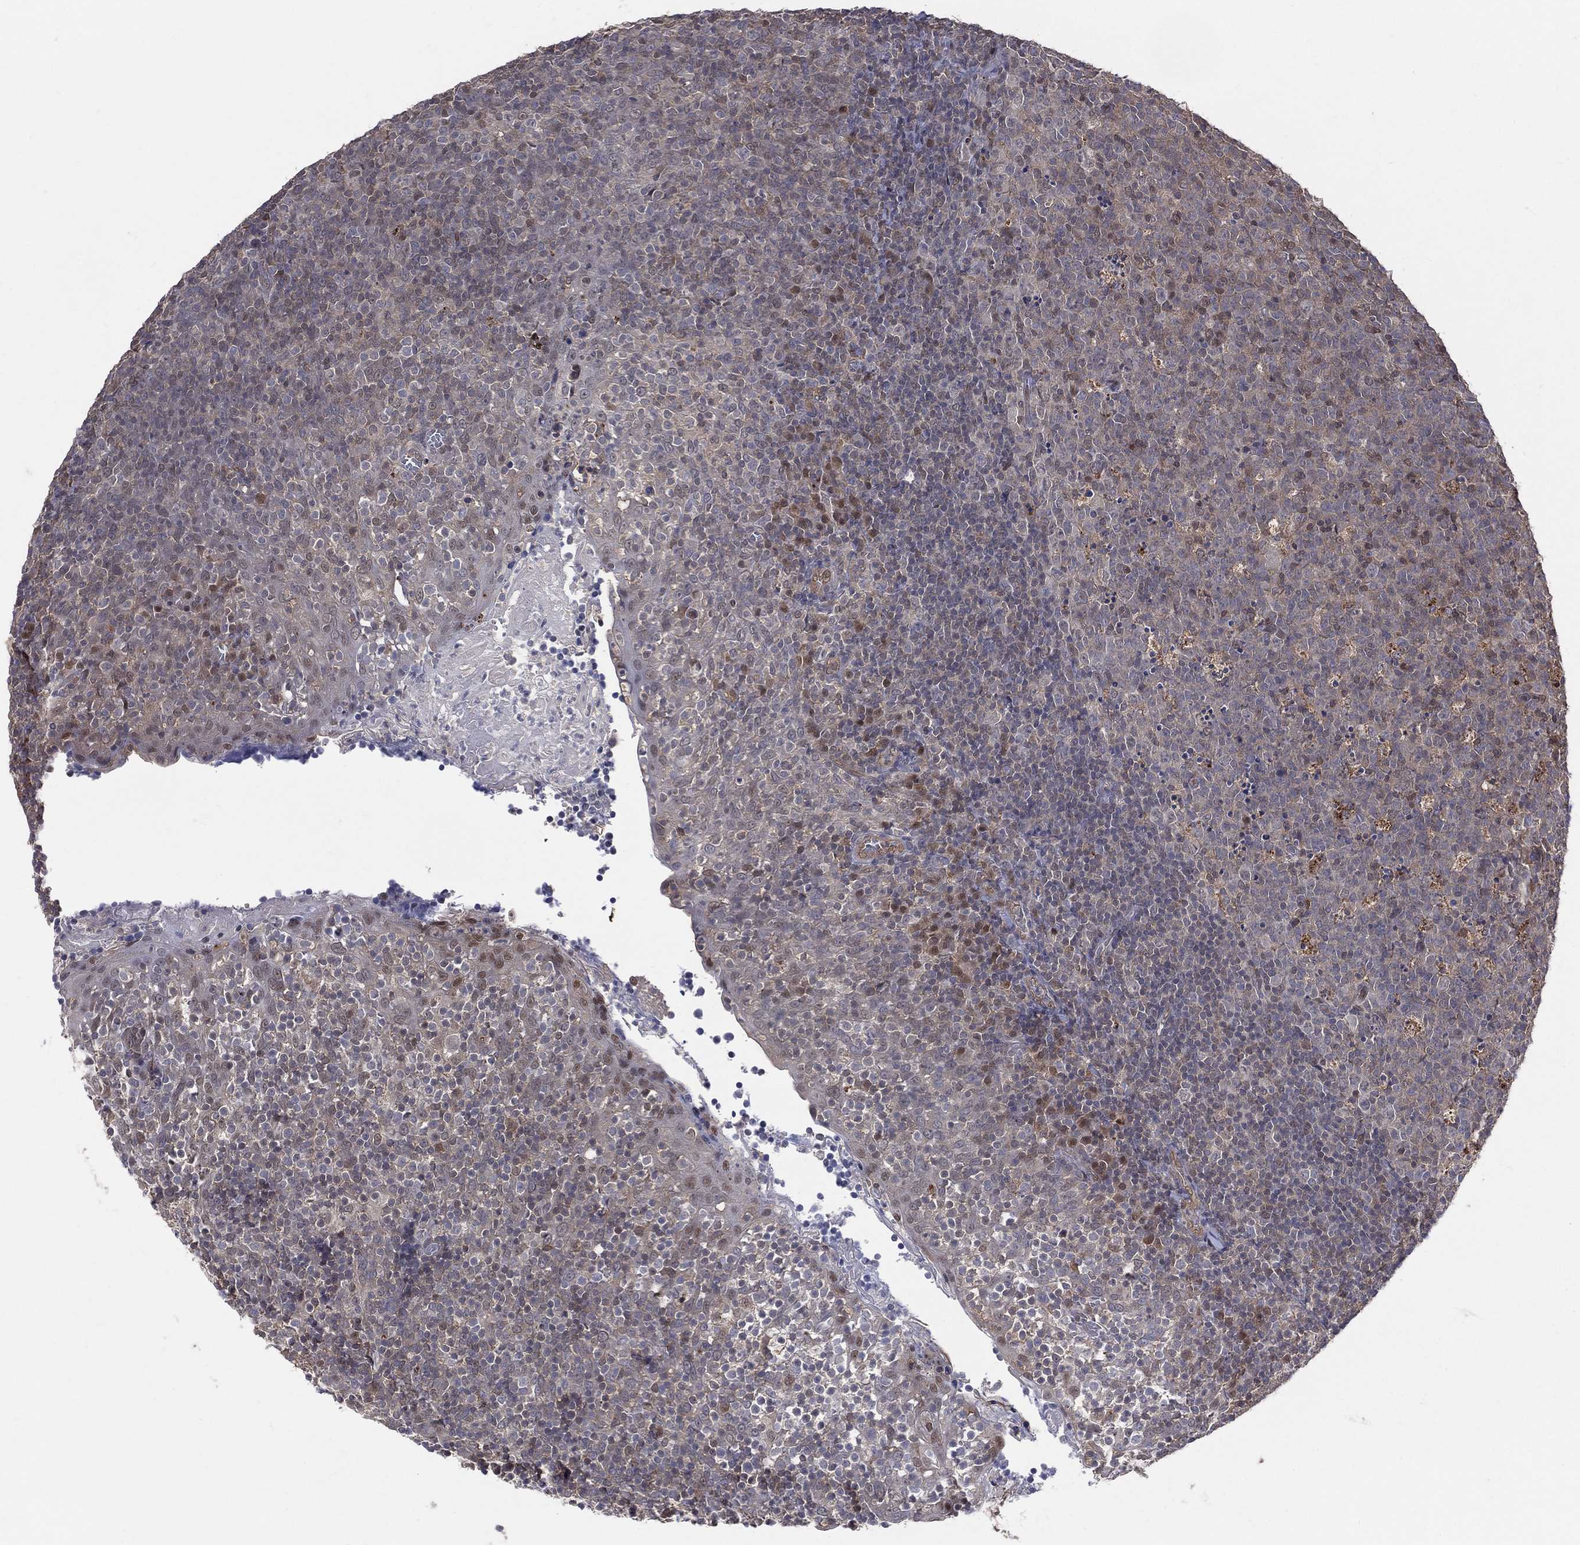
{"staining": {"intensity": "weak", "quantity": "25%-75%", "location": "cytoplasmic/membranous"}, "tissue": "tonsil", "cell_type": "Germinal center cells", "image_type": "normal", "snomed": [{"axis": "morphology", "description": "Normal tissue, NOS"}, {"axis": "topography", "description": "Tonsil"}], "caption": "Protein expression by immunohistochemistry (IHC) exhibits weak cytoplasmic/membranous positivity in approximately 25%-75% of germinal center cells in benign tonsil.", "gene": "GMPR2", "patient": {"sex": "female", "age": 5}}